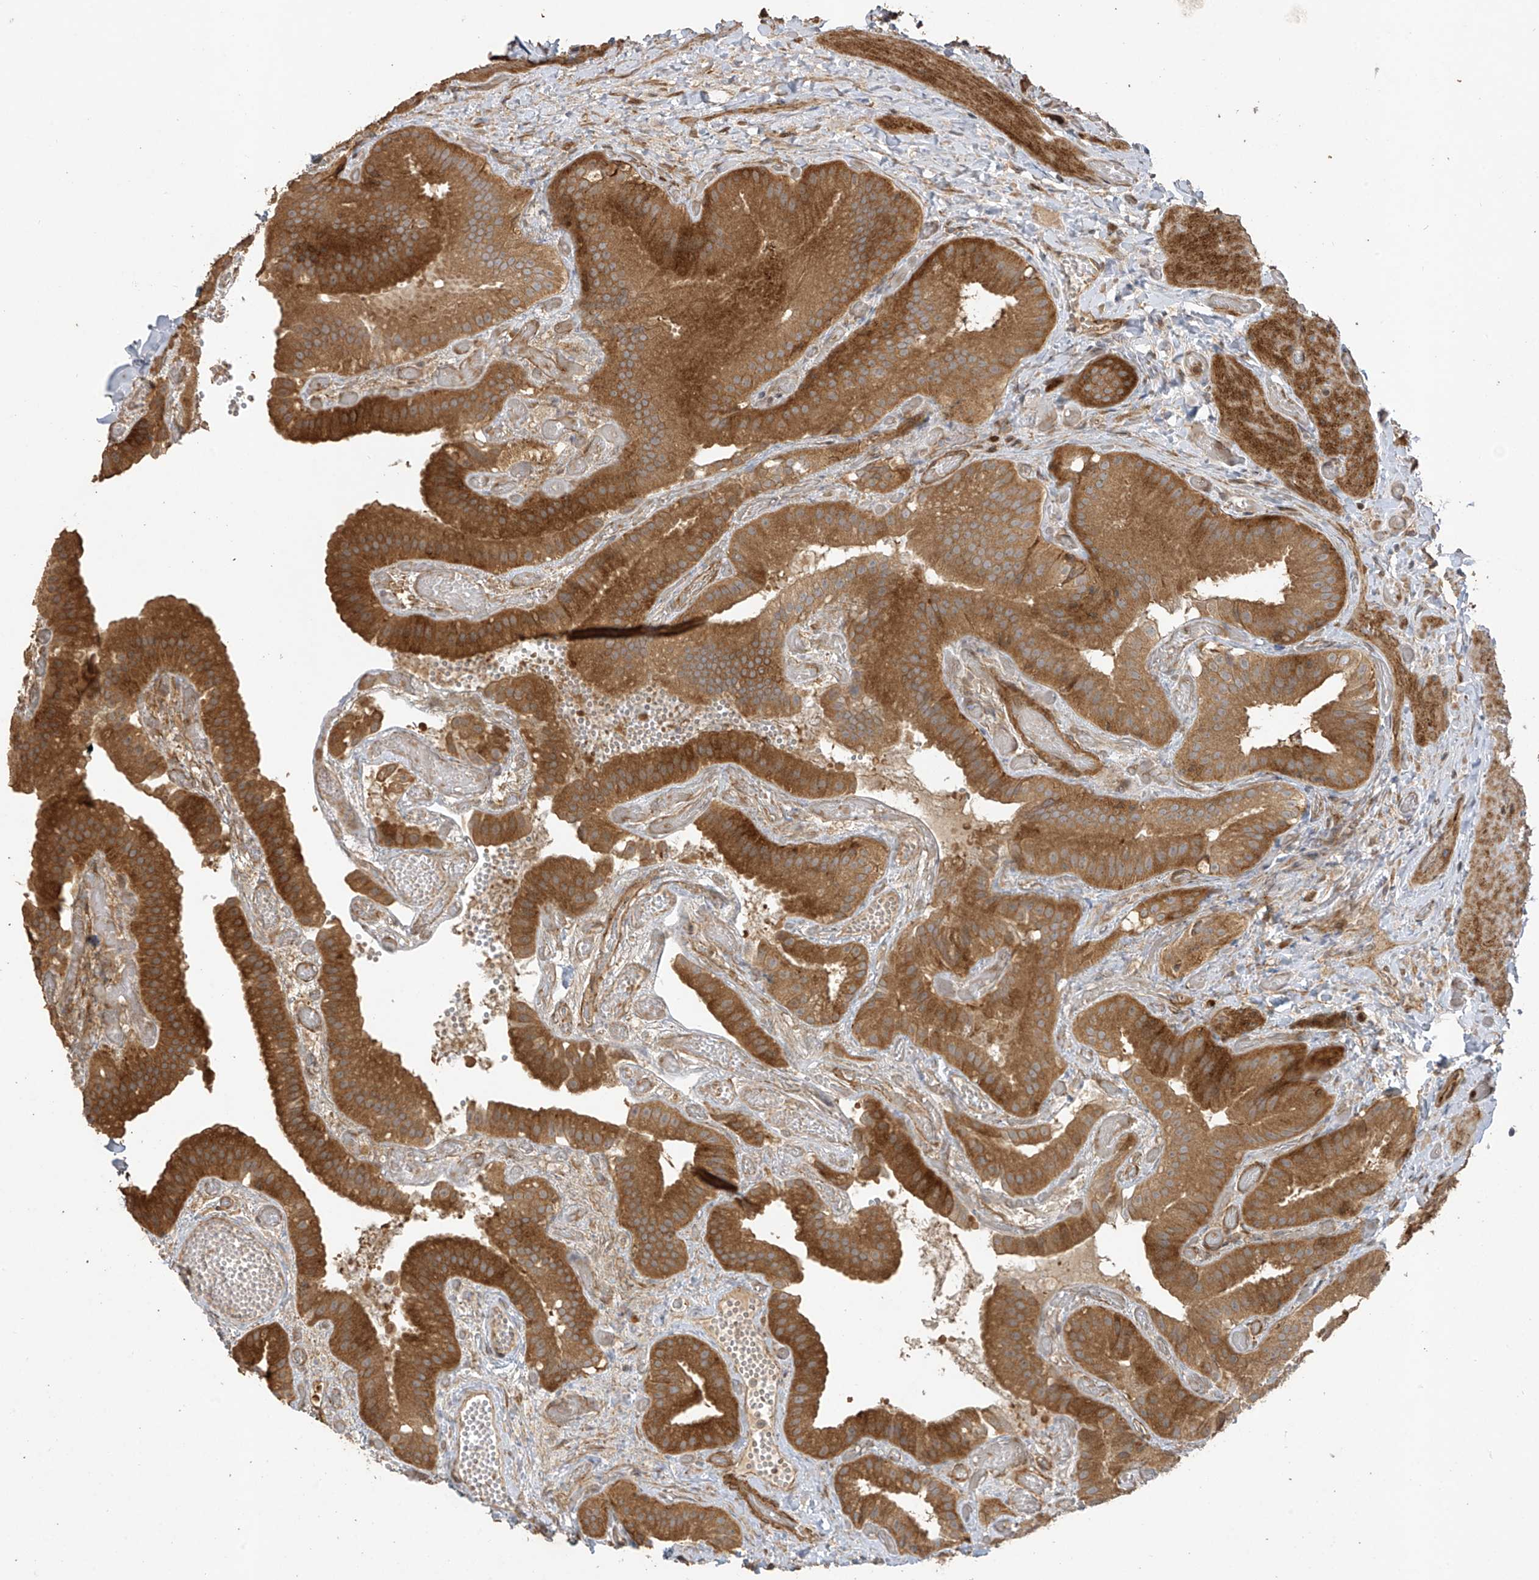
{"staining": {"intensity": "strong", "quantity": ">75%", "location": "cytoplasmic/membranous"}, "tissue": "gallbladder", "cell_type": "Glandular cells", "image_type": "normal", "snomed": [{"axis": "morphology", "description": "Normal tissue, NOS"}, {"axis": "topography", "description": "Gallbladder"}], "caption": "The micrograph exhibits a brown stain indicating the presence of a protein in the cytoplasmic/membranous of glandular cells in gallbladder. The staining was performed using DAB (3,3'-diaminobenzidine), with brown indicating positive protein expression. Nuclei are stained blue with hematoxylin.", "gene": "ZNF653", "patient": {"sex": "female", "age": 64}}